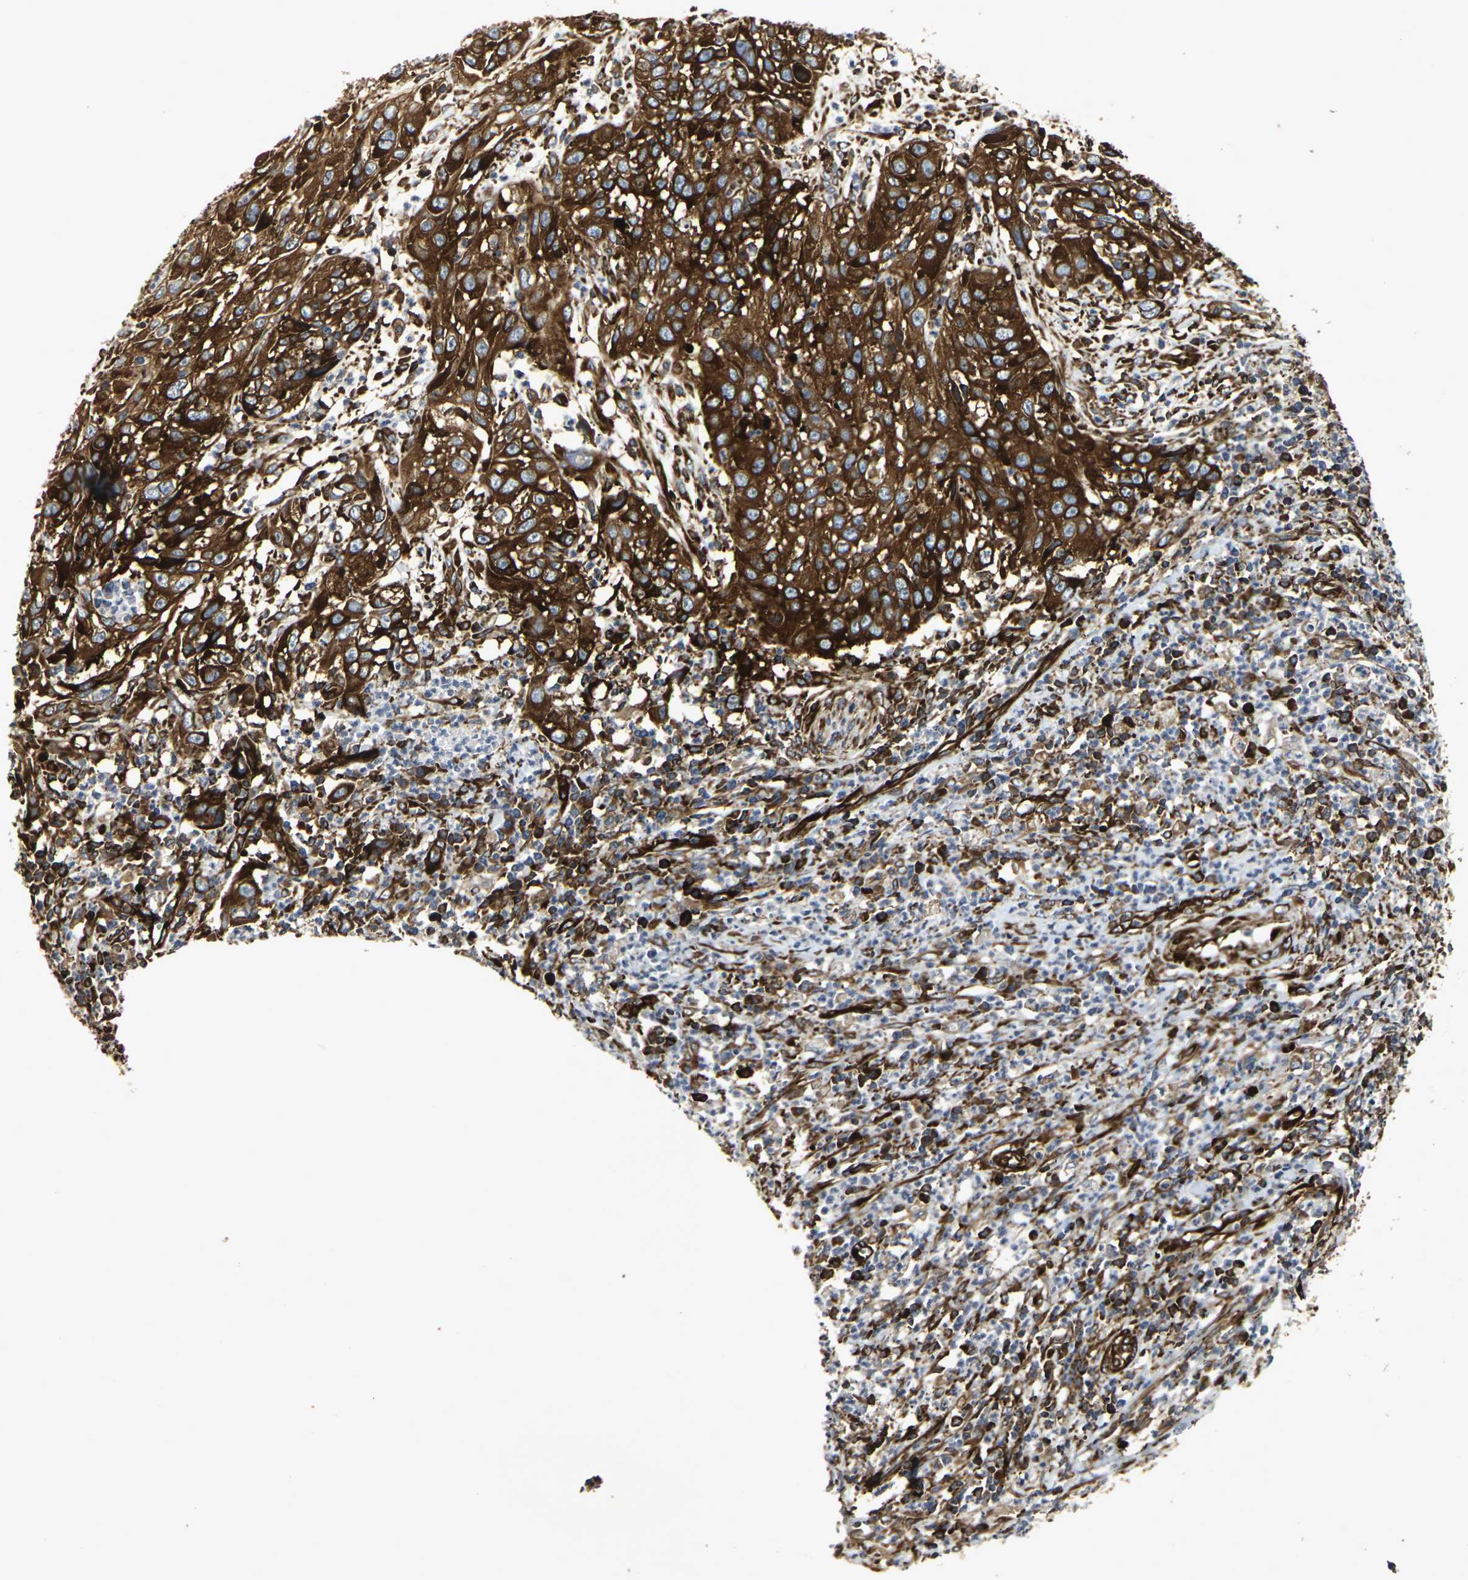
{"staining": {"intensity": "strong", "quantity": ">75%", "location": "cytoplasmic/membranous"}, "tissue": "cervical cancer", "cell_type": "Tumor cells", "image_type": "cancer", "snomed": [{"axis": "morphology", "description": "Squamous cell carcinoma, NOS"}, {"axis": "topography", "description": "Cervix"}], "caption": "Protein positivity by IHC shows strong cytoplasmic/membranous expression in about >75% of tumor cells in cervical cancer (squamous cell carcinoma).", "gene": "MARCHF2", "patient": {"sex": "female", "age": 32}}